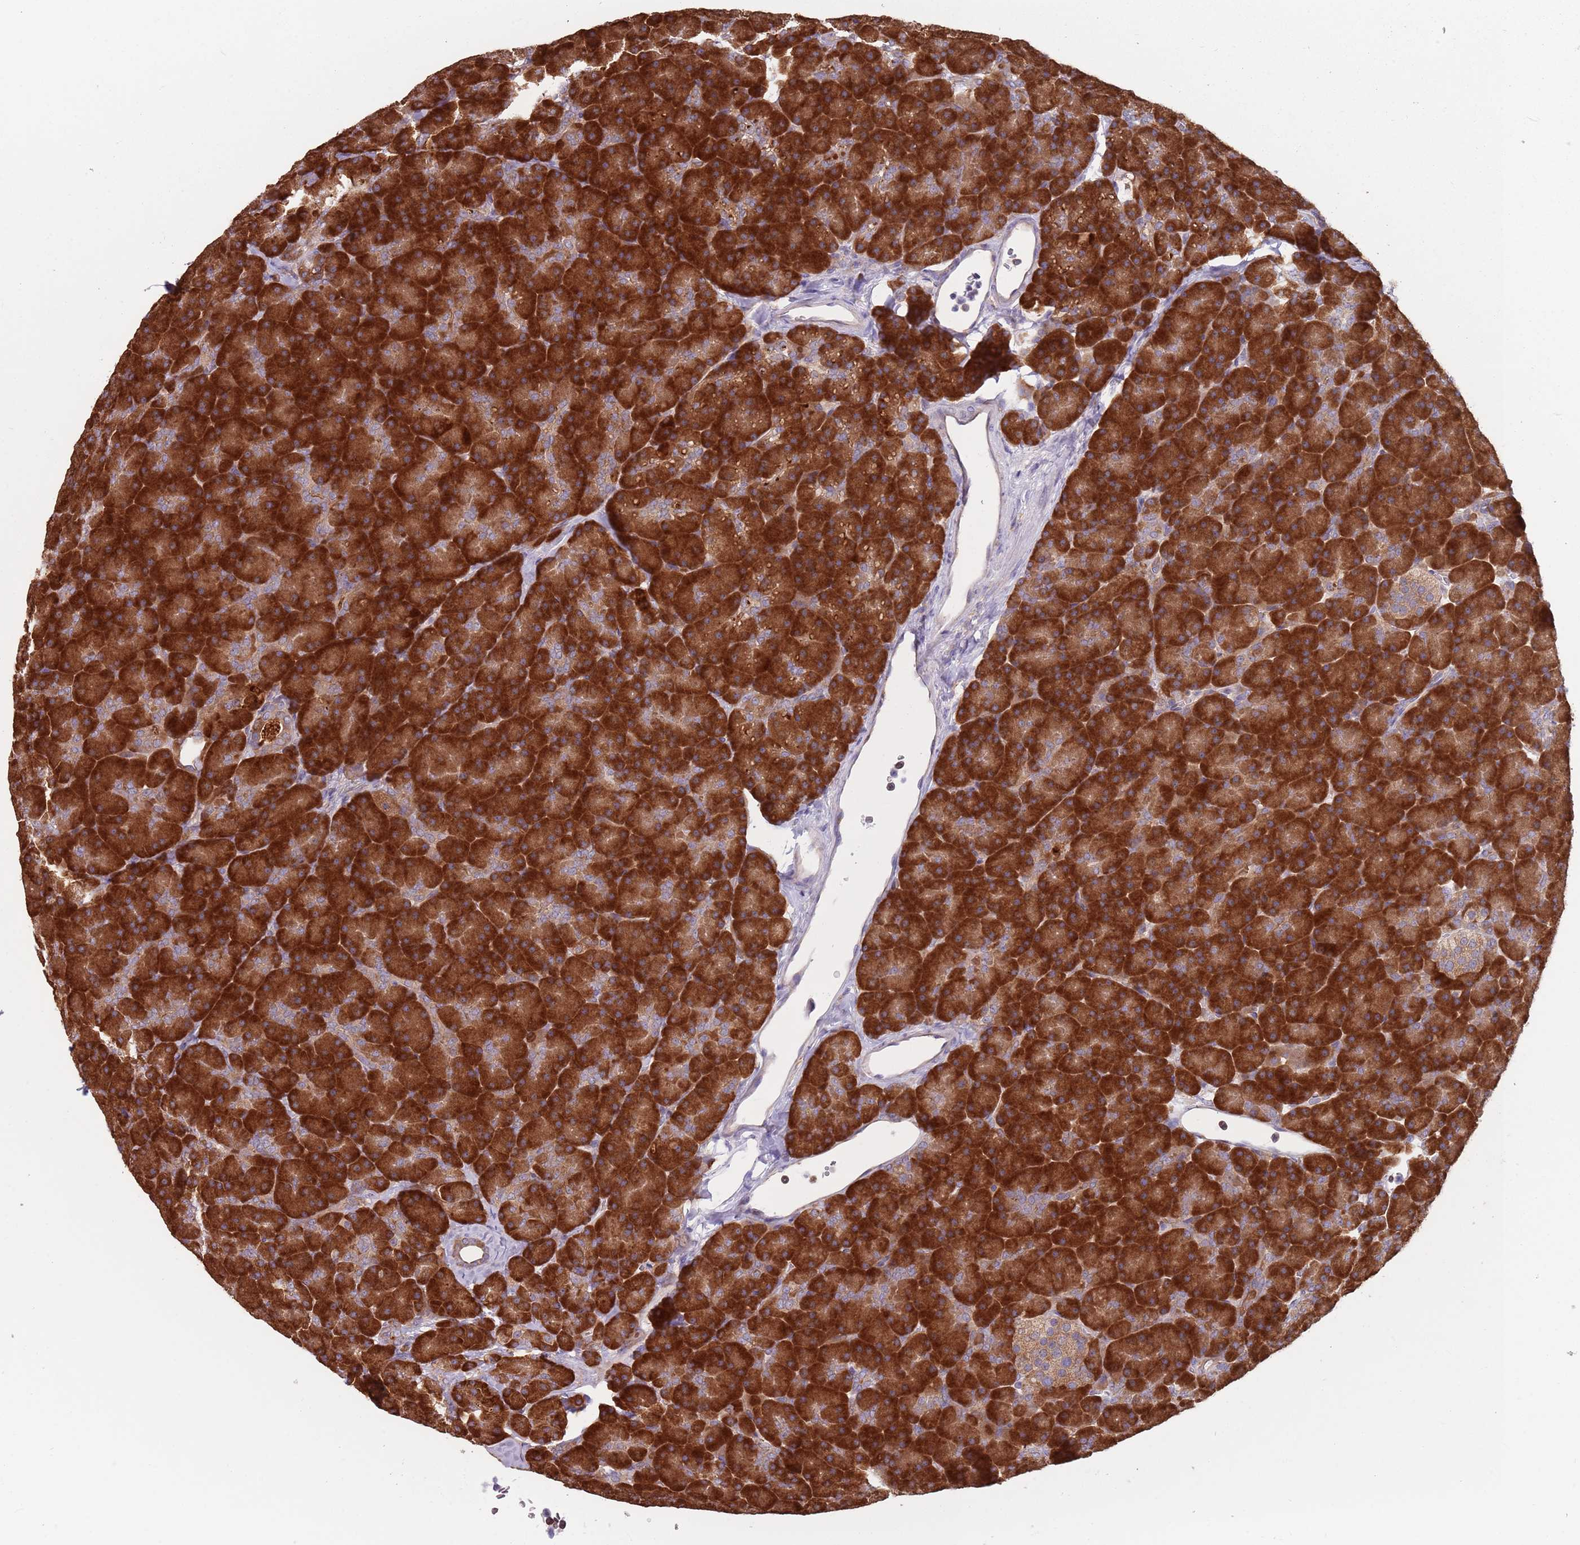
{"staining": {"intensity": "strong", "quantity": ">75%", "location": "cytoplasmic/membranous"}, "tissue": "pancreas", "cell_type": "Exocrine glandular cells", "image_type": "normal", "snomed": [{"axis": "morphology", "description": "Normal tissue, NOS"}, {"axis": "topography", "description": "Pancreas"}], "caption": "Human pancreas stained for a protein (brown) exhibits strong cytoplasmic/membranous positive staining in about >75% of exocrine glandular cells.", "gene": "RPL17", "patient": {"sex": "male", "age": 36}}